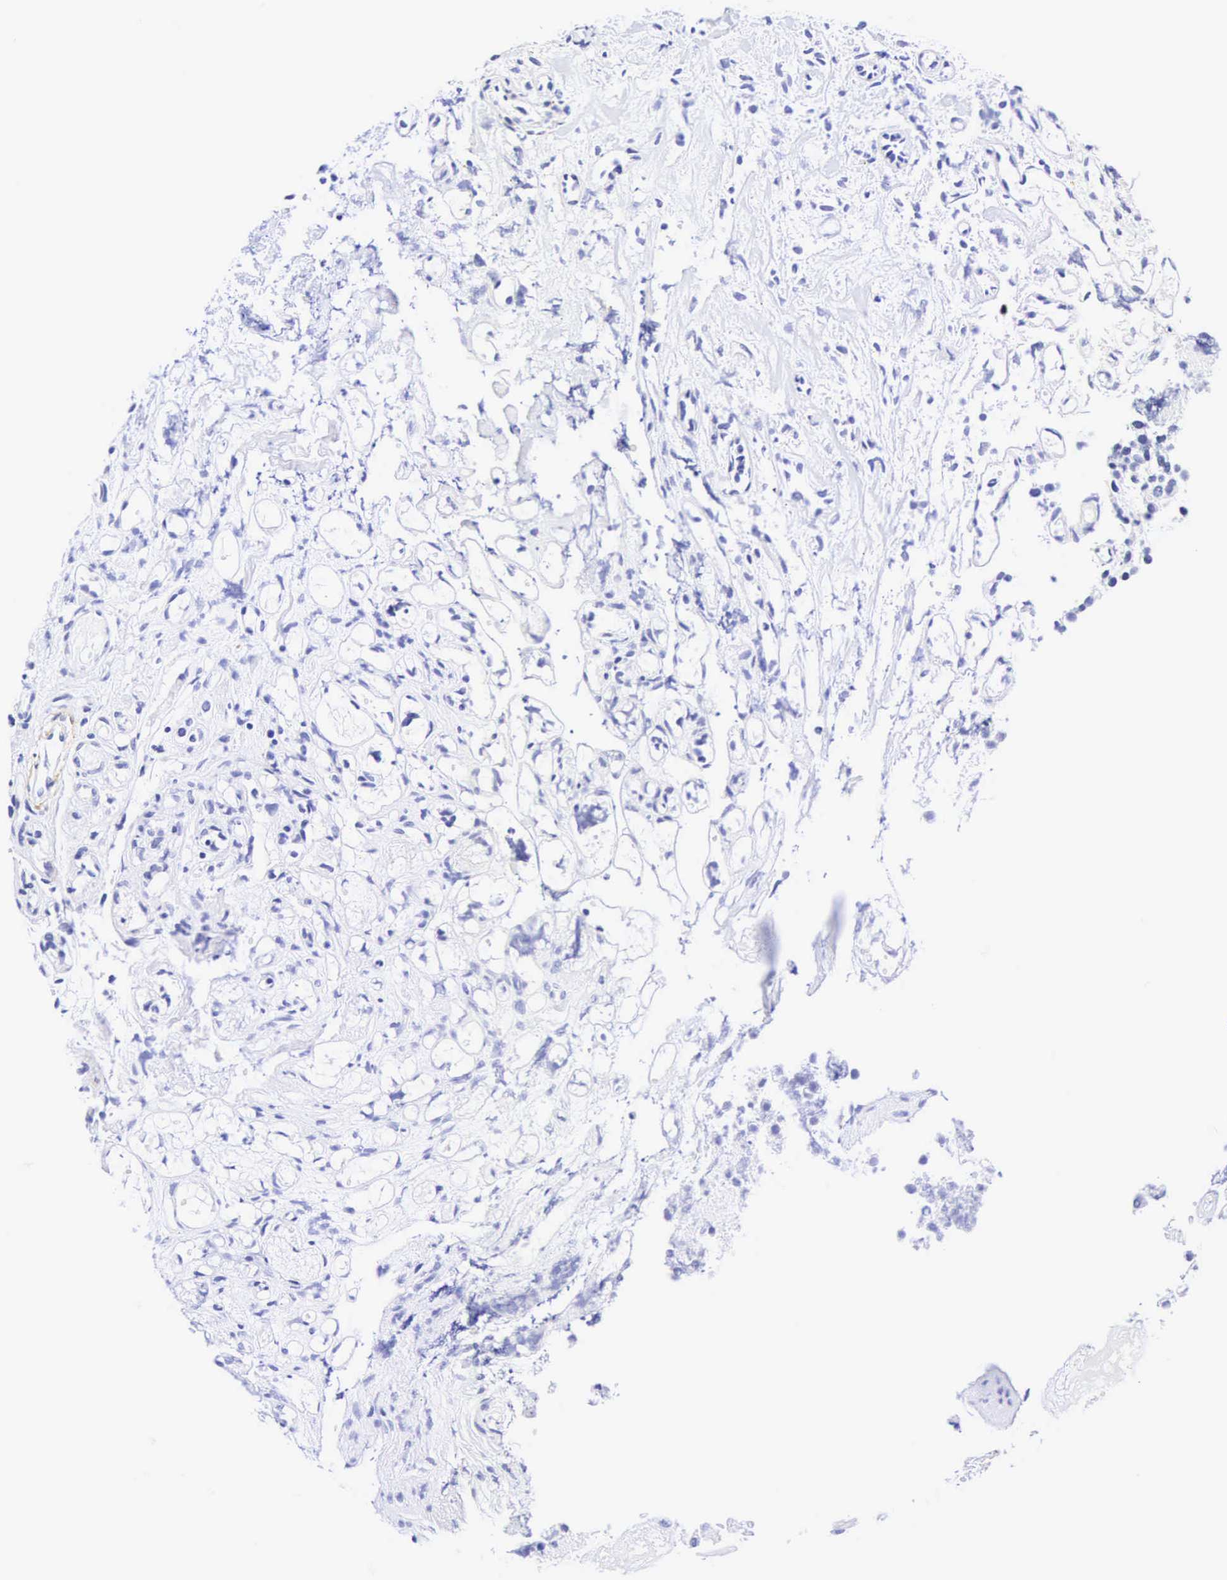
{"staining": {"intensity": "negative", "quantity": "none", "location": "none"}, "tissue": "glioma", "cell_type": "Tumor cells", "image_type": "cancer", "snomed": [{"axis": "morphology", "description": "Glioma, malignant, High grade"}, {"axis": "topography", "description": "Brain"}], "caption": "This photomicrograph is of glioma stained with IHC to label a protein in brown with the nuclei are counter-stained blue. There is no expression in tumor cells.", "gene": "CALD1", "patient": {"sex": "male", "age": 77}}